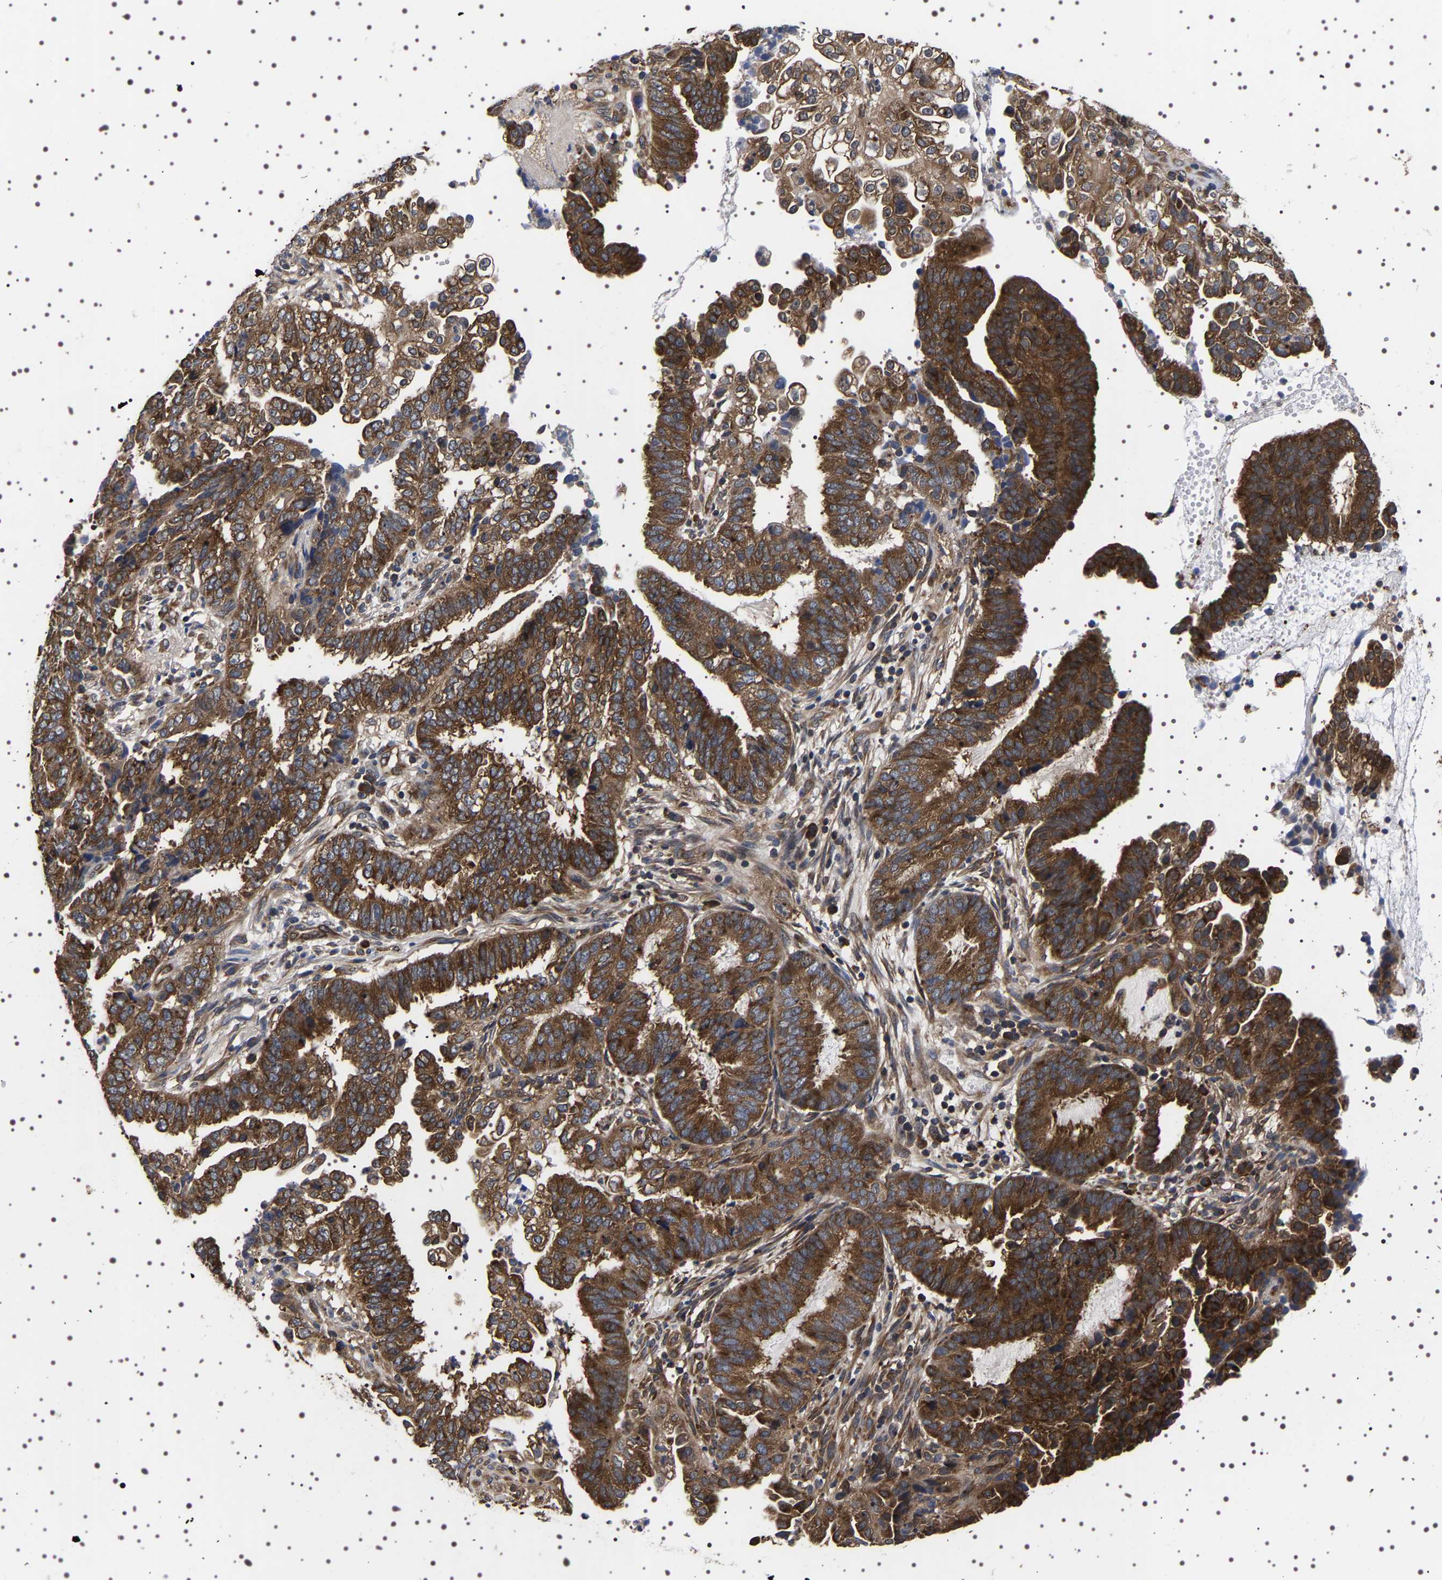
{"staining": {"intensity": "strong", "quantity": ">75%", "location": "cytoplasmic/membranous"}, "tissue": "endometrial cancer", "cell_type": "Tumor cells", "image_type": "cancer", "snomed": [{"axis": "morphology", "description": "Adenocarcinoma, NOS"}, {"axis": "topography", "description": "Endometrium"}], "caption": "This photomicrograph shows endometrial adenocarcinoma stained with immunohistochemistry (IHC) to label a protein in brown. The cytoplasmic/membranous of tumor cells show strong positivity for the protein. Nuclei are counter-stained blue.", "gene": "DARS1", "patient": {"sex": "female", "age": 51}}